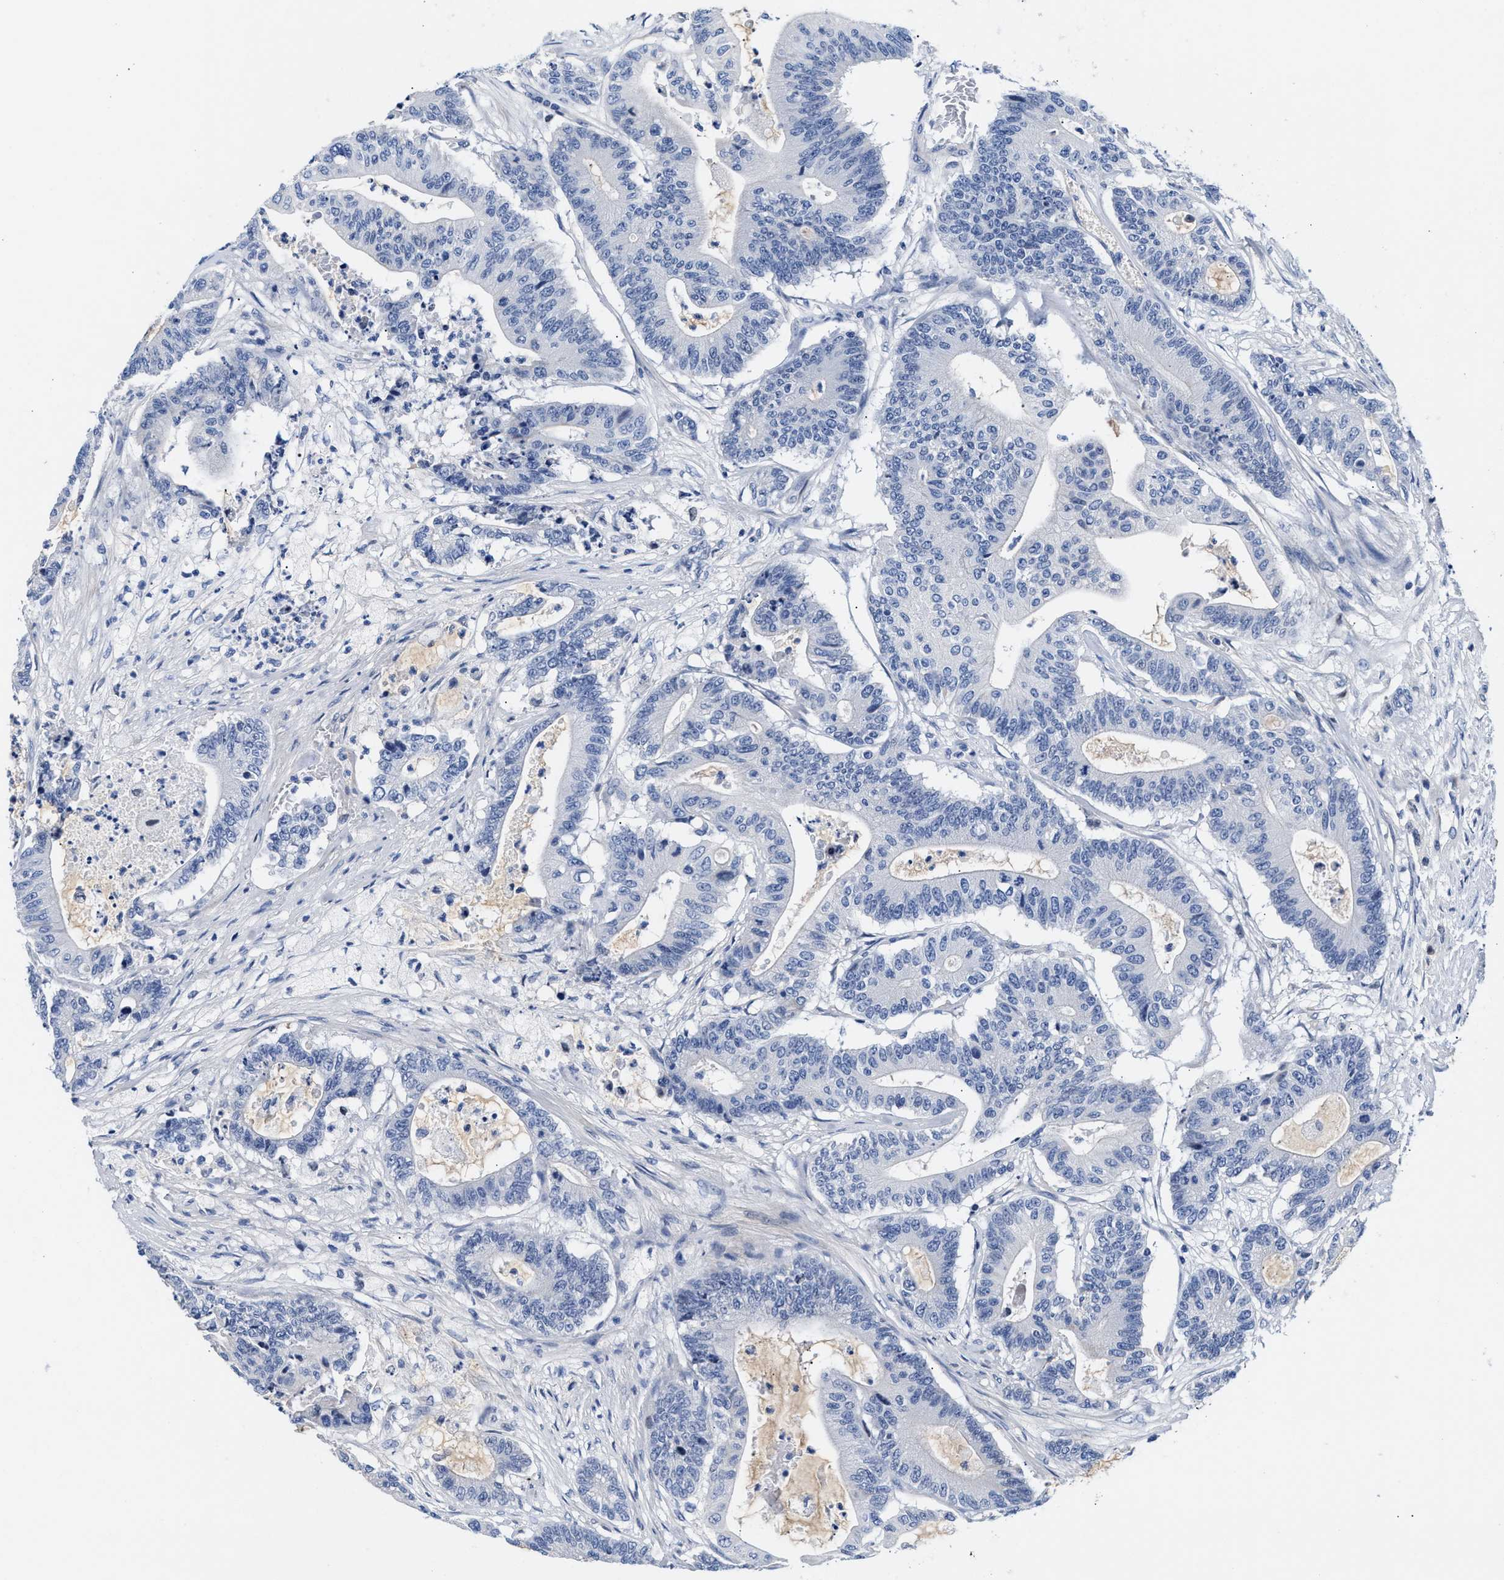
{"staining": {"intensity": "negative", "quantity": "none", "location": "none"}, "tissue": "colorectal cancer", "cell_type": "Tumor cells", "image_type": "cancer", "snomed": [{"axis": "morphology", "description": "Adenocarcinoma, NOS"}, {"axis": "topography", "description": "Colon"}], "caption": "This is a histopathology image of IHC staining of adenocarcinoma (colorectal), which shows no expression in tumor cells.", "gene": "ACTL7B", "patient": {"sex": "female", "age": 84}}